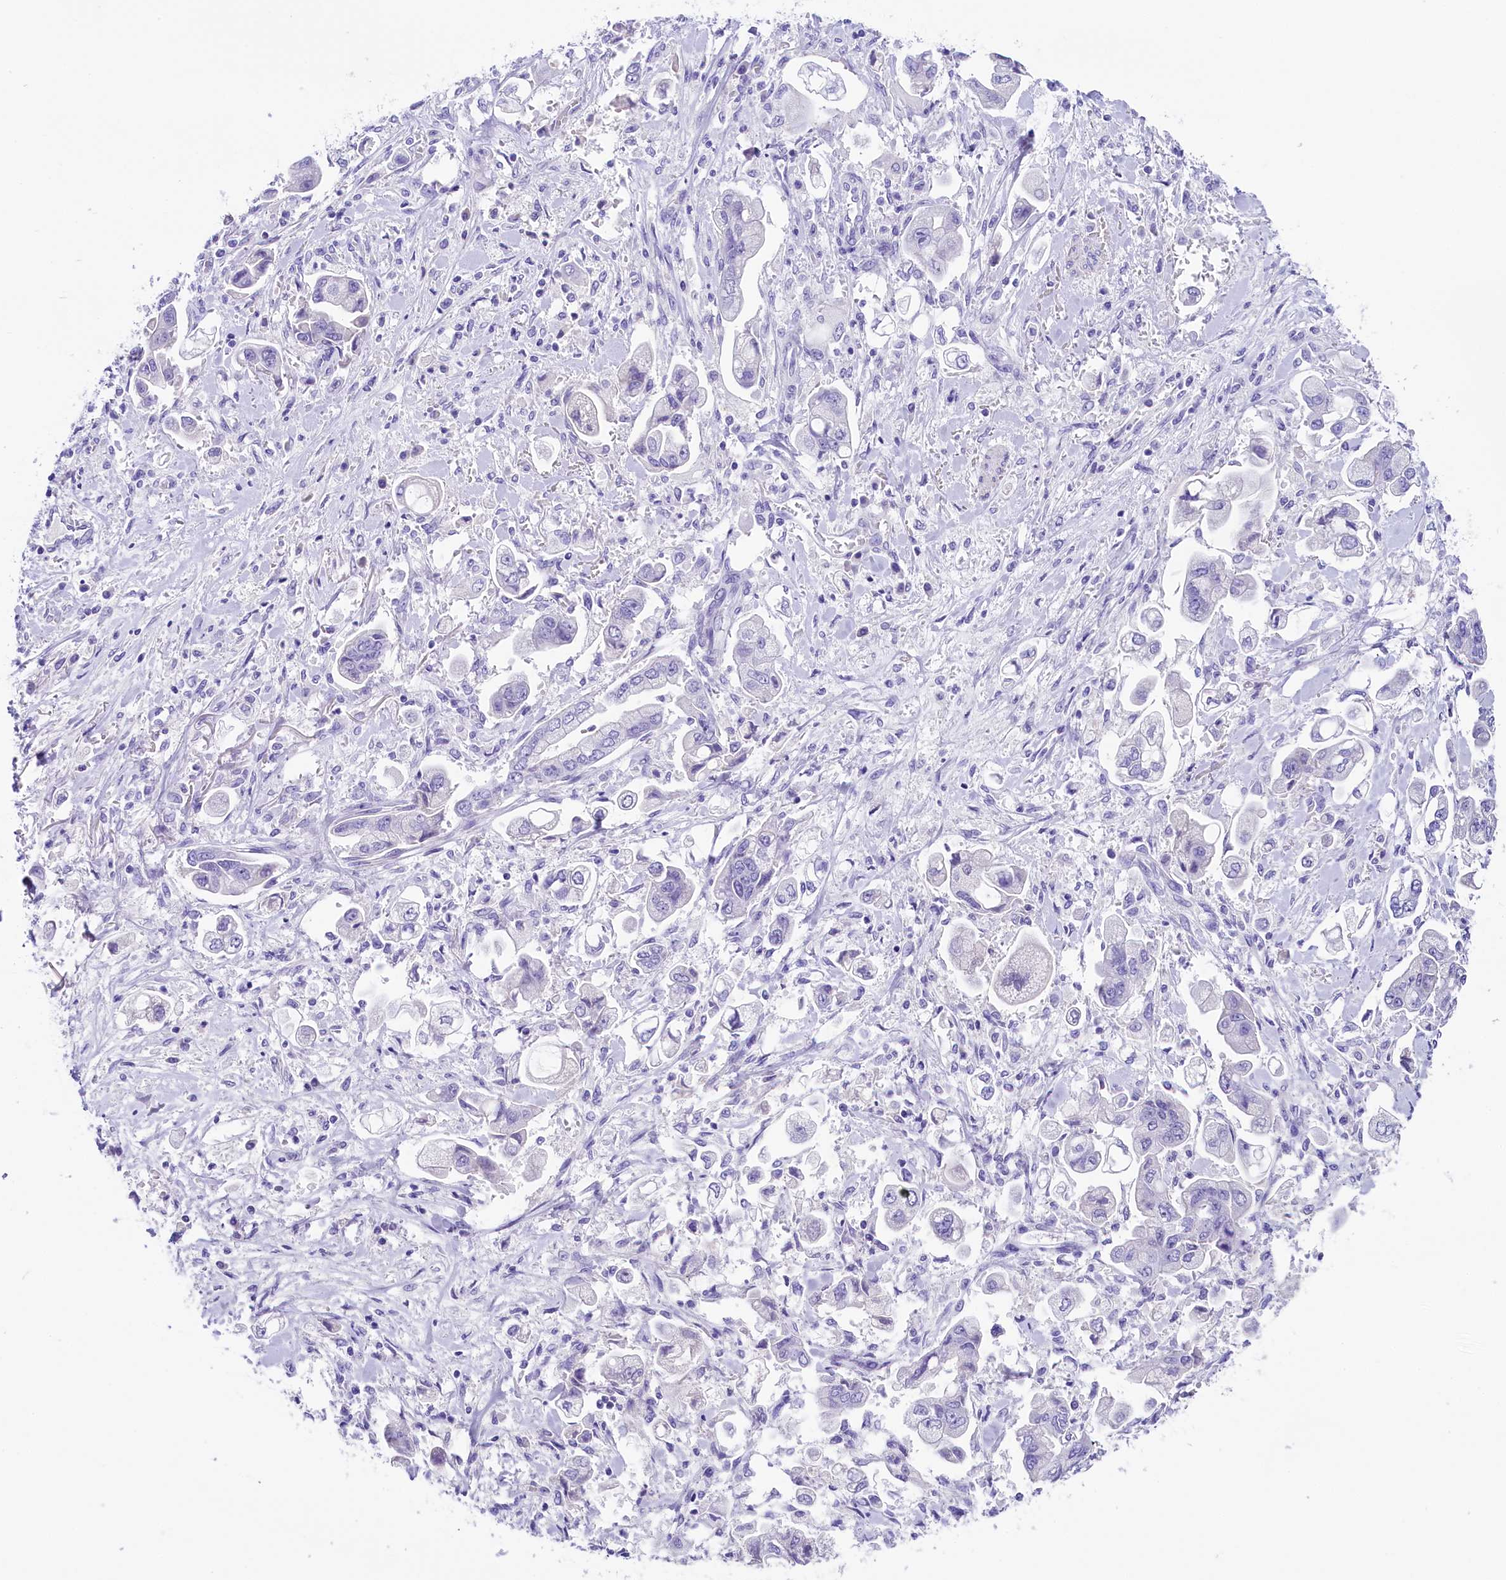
{"staining": {"intensity": "negative", "quantity": "none", "location": "none"}, "tissue": "stomach cancer", "cell_type": "Tumor cells", "image_type": "cancer", "snomed": [{"axis": "morphology", "description": "Adenocarcinoma, NOS"}, {"axis": "topography", "description": "Stomach"}], "caption": "Stomach cancer was stained to show a protein in brown. There is no significant positivity in tumor cells.", "gene": "SKIDA1", "patient": {"sex": "male", "age": 62}}